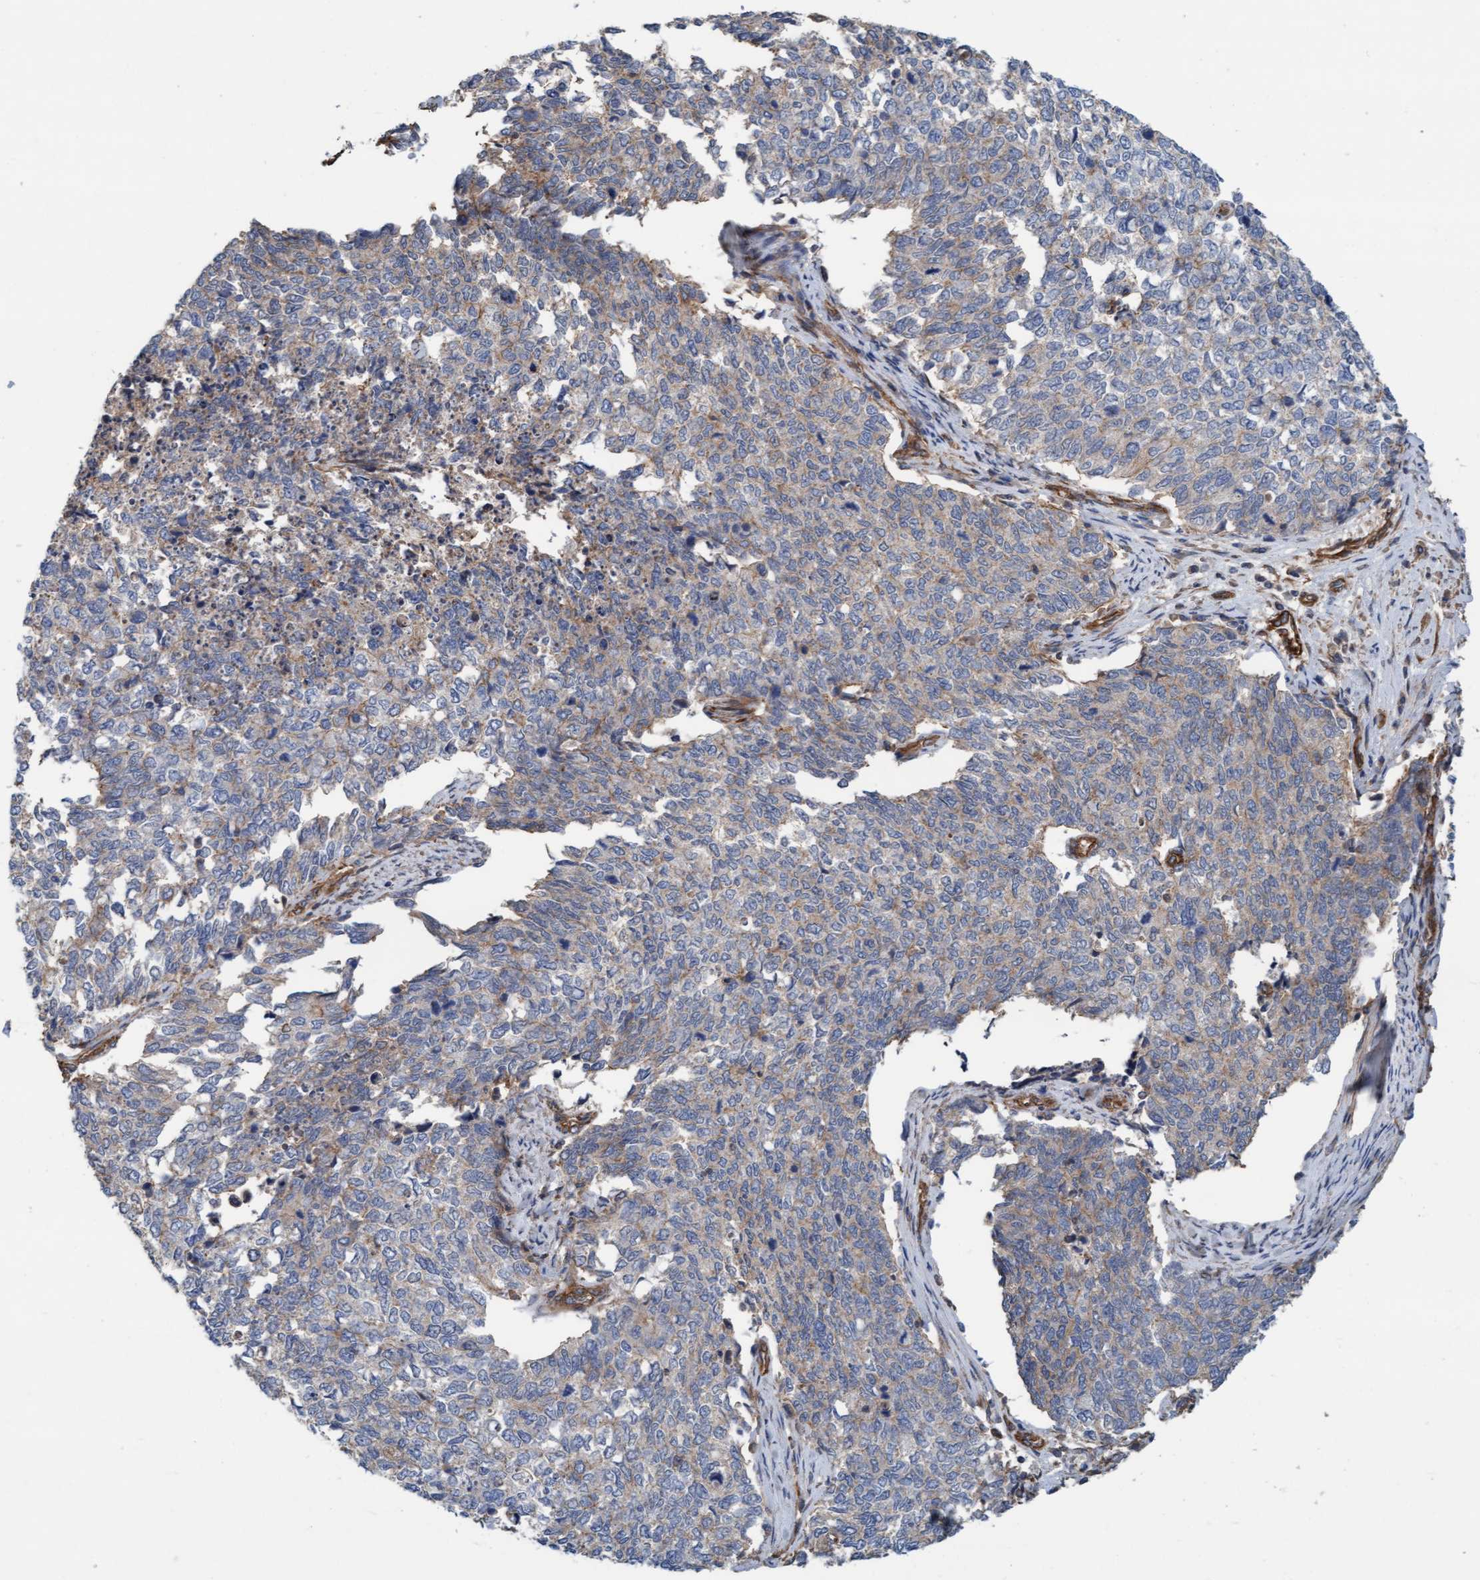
{"staining": {"intensity": "weak", "quantity": "<25%", "location": "cytoplasmic/membranous"}, "tissue": "cervical cancer", "cell_type": "Tumor cells", "image_type": "cancer", "snomed": [{"axis": "morphology", "description": "Squamous cell carcinoma, NOS"}, {"axis": "topography", "description": "Cervix"}], "caption": "High magnification brightfield microscopy of cervical cancer (squamous cell carcinoma) stained with DAB (brown) and counterstained with hematoxylin (blue): tumor cells show no significant staining.", "gene": "STXBP4", "patient": {"sex": "female", "age": 63}}